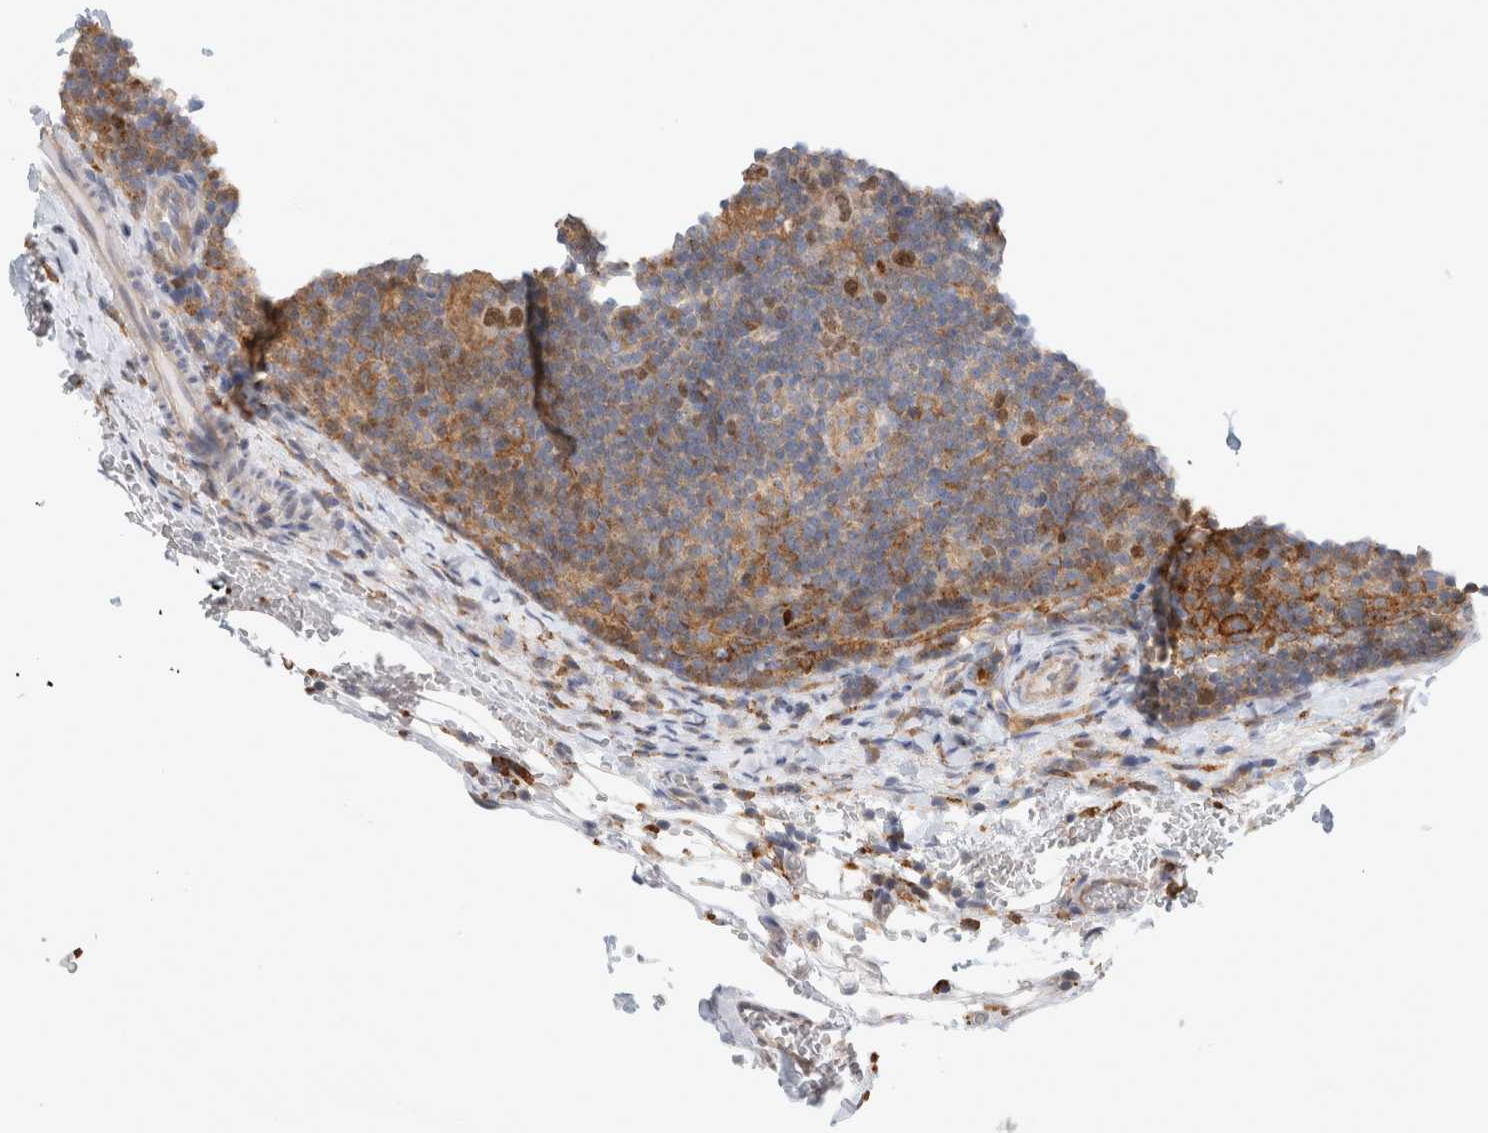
{"staining": {"intensity": "moderate", "quantity": "25%-75%", "location": "nuclear"}, "tissue": "lymphoma", "cell_type": "Tumor cells", "image_type": "cancer", "snomed": [{"axis": "morphology", "description": "Hodgkin's disease, NOS"}, {"axis": "topography", "description": "Lymph node"}], "caption": "High-magnification brightfield microscopy of Hodgkin's disease stained with DAB (brown) and counterstained with hematoxylin (blue). tumor cells exhibit moderate nuclear expression is appreciated in about25%-75% of cells.", "gene": "CDCA7L", "patient": {"sex": "female", "age": 57}}